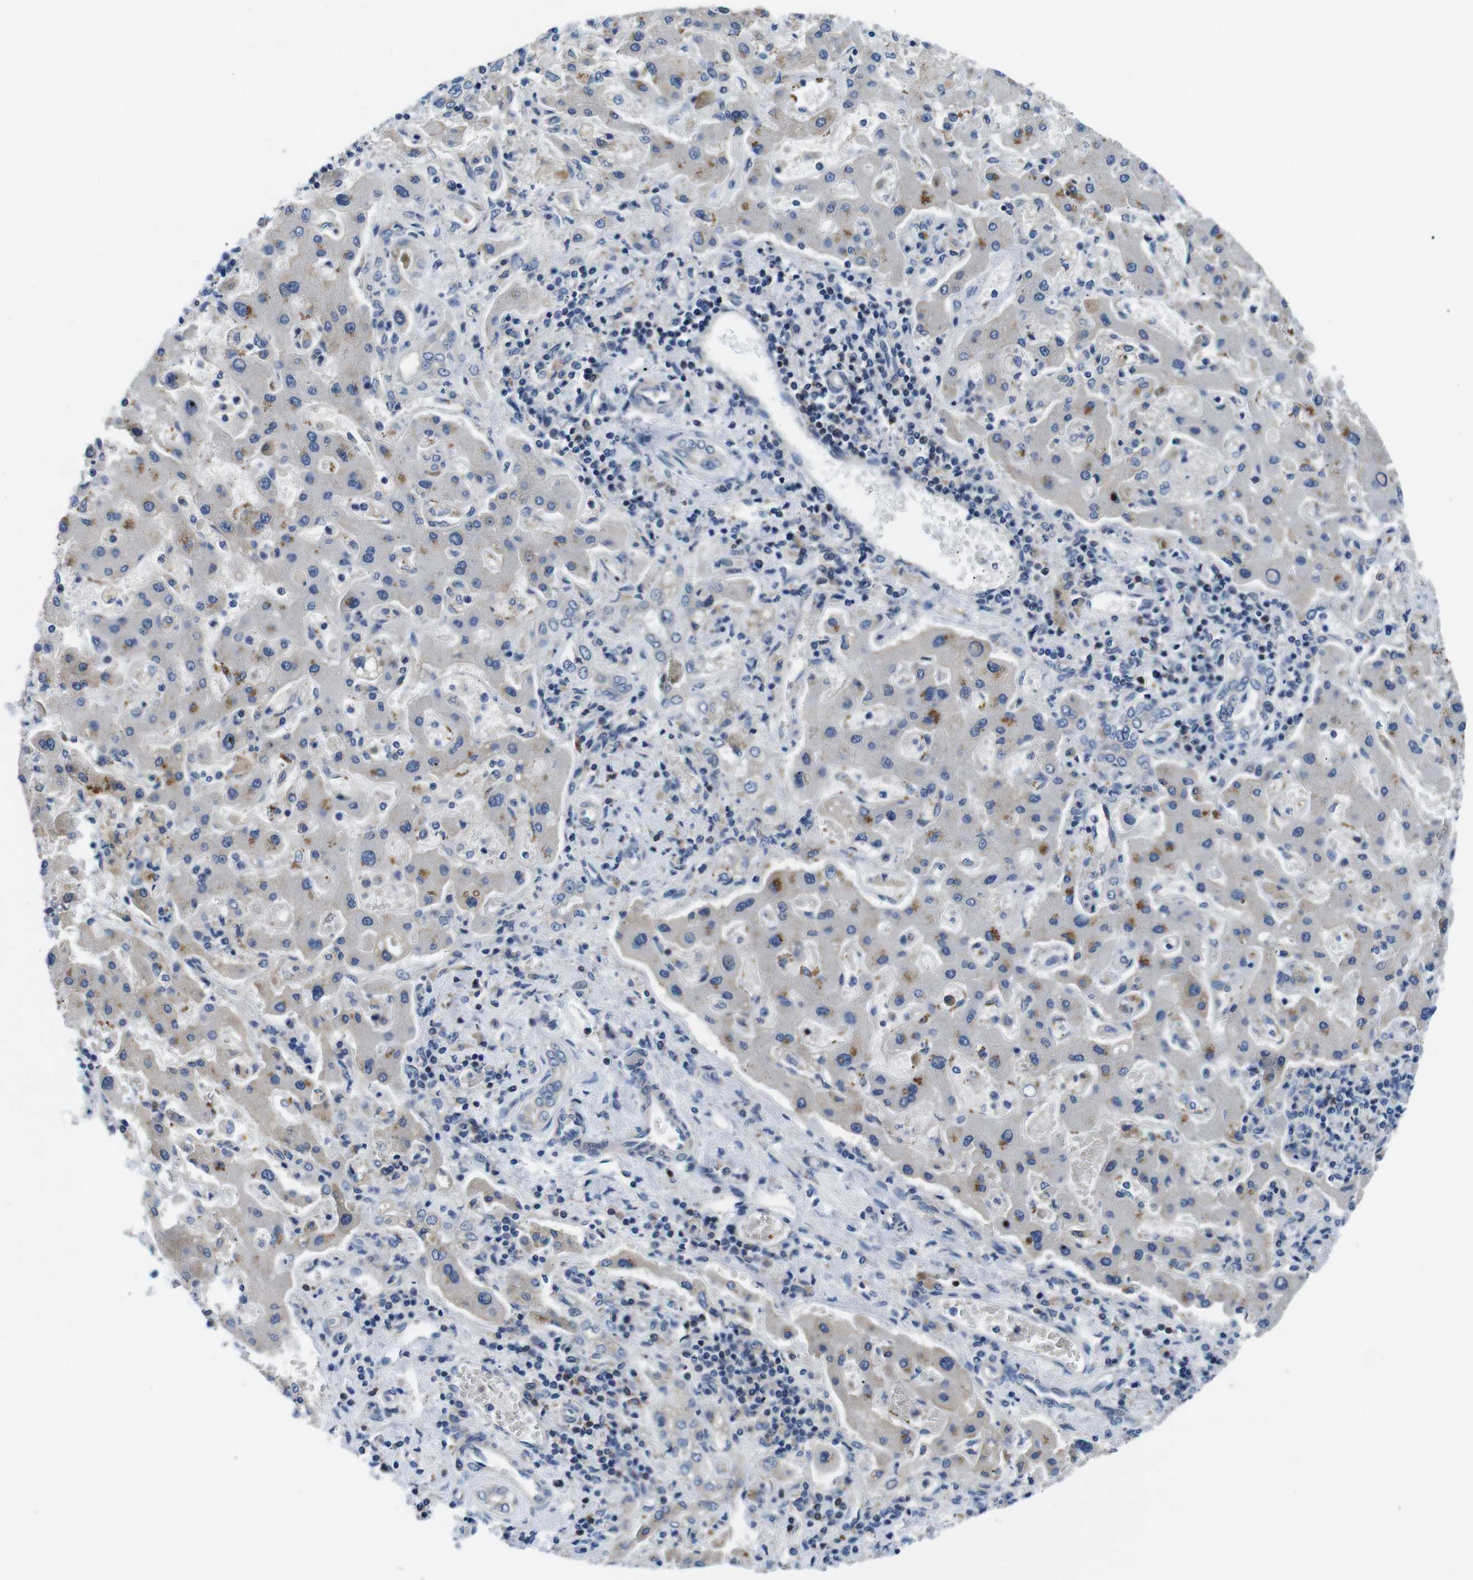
{"staining": {"intensity": "weak", "quantity": "25%-75%", "location": "cytoplasmic/membranous"}, "tissue": "liver cancer", "cell_type": "Tumor cells", "image_type": "cancer", "snomed": [{"axis": "morphology", "description": "Cholangiocarcinoma"}, {"axis": "topography", "description": "Liver"}], "caption": "A histopathology image of human liver cancer stained for a protein exhibits weak cytoplasmic/membranous brown staining in tumor cells.", "gene": "JAK1", "patient": {"sex": "male", "age": 50}}